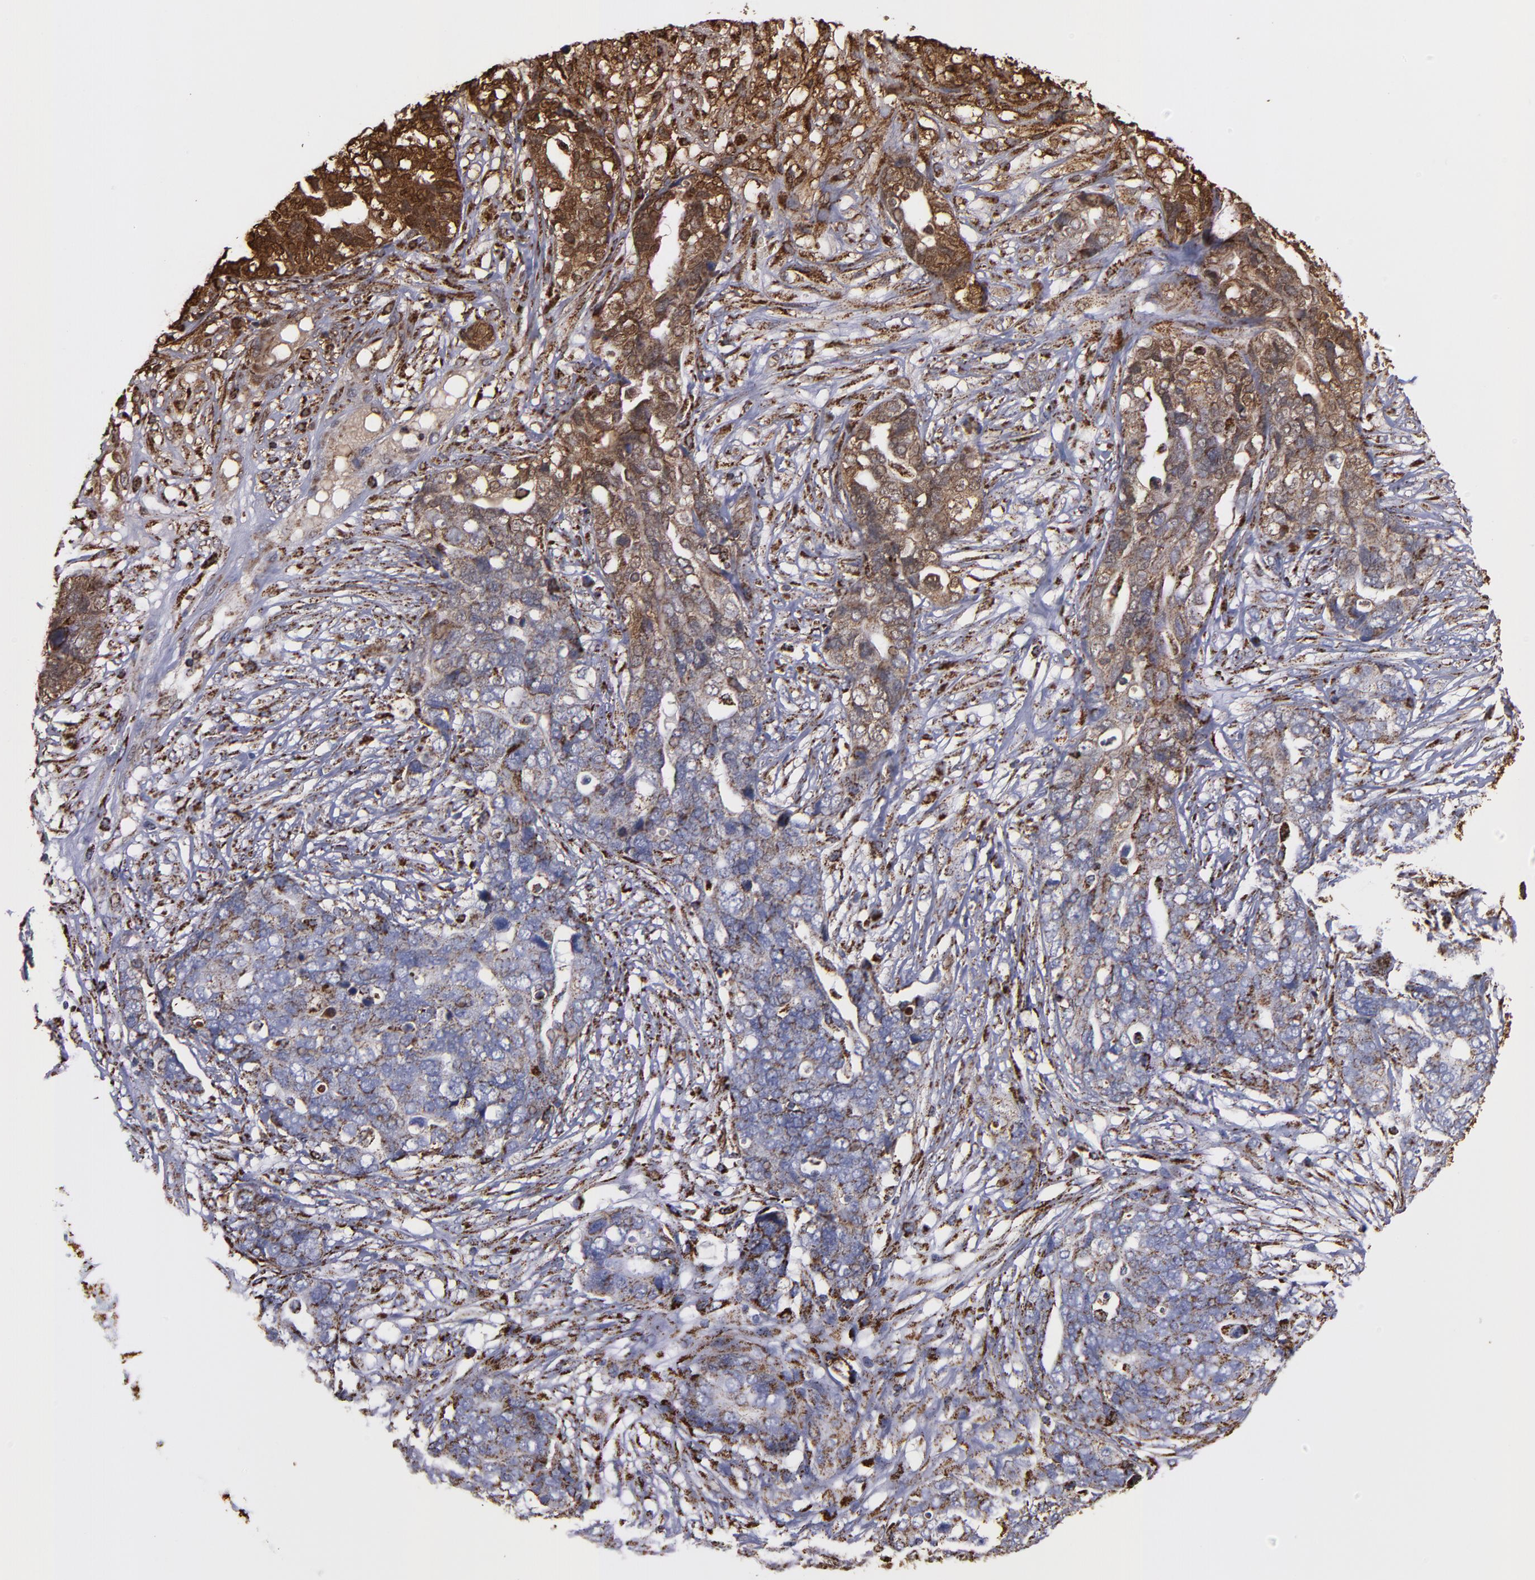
{"staining": {"intensity": "strong", "quantity": "25%-75%", "location": "cytoplasmic/membranous"}, "tissue": "ovarian cancer", "cell_type": "Tumor cells", "image_type": "cancer", "snomed": [{"axis": "morphology", "description": "Normal tissue, NOS"}, {"axis": "morphology", "description": "Cystadenocarcinoma, serous, NOS"}, {"axis": "topography", "description": "Fallopian tube"}, {"axis": "topography", "description": "Ovary"}], "caption": "DAB immunohistochemical staining of ovarian cancer demonstrates strong cytoplasmic/membranous protein expression in about 25%-75% of tumor cells. The protein of interest is stained brown, and the nuclei are stained in blue (DAB IHC with brightfield microscopy, high magnification).", "gene": "SOD2", "patient": {"sex": "female", "age": 56}}